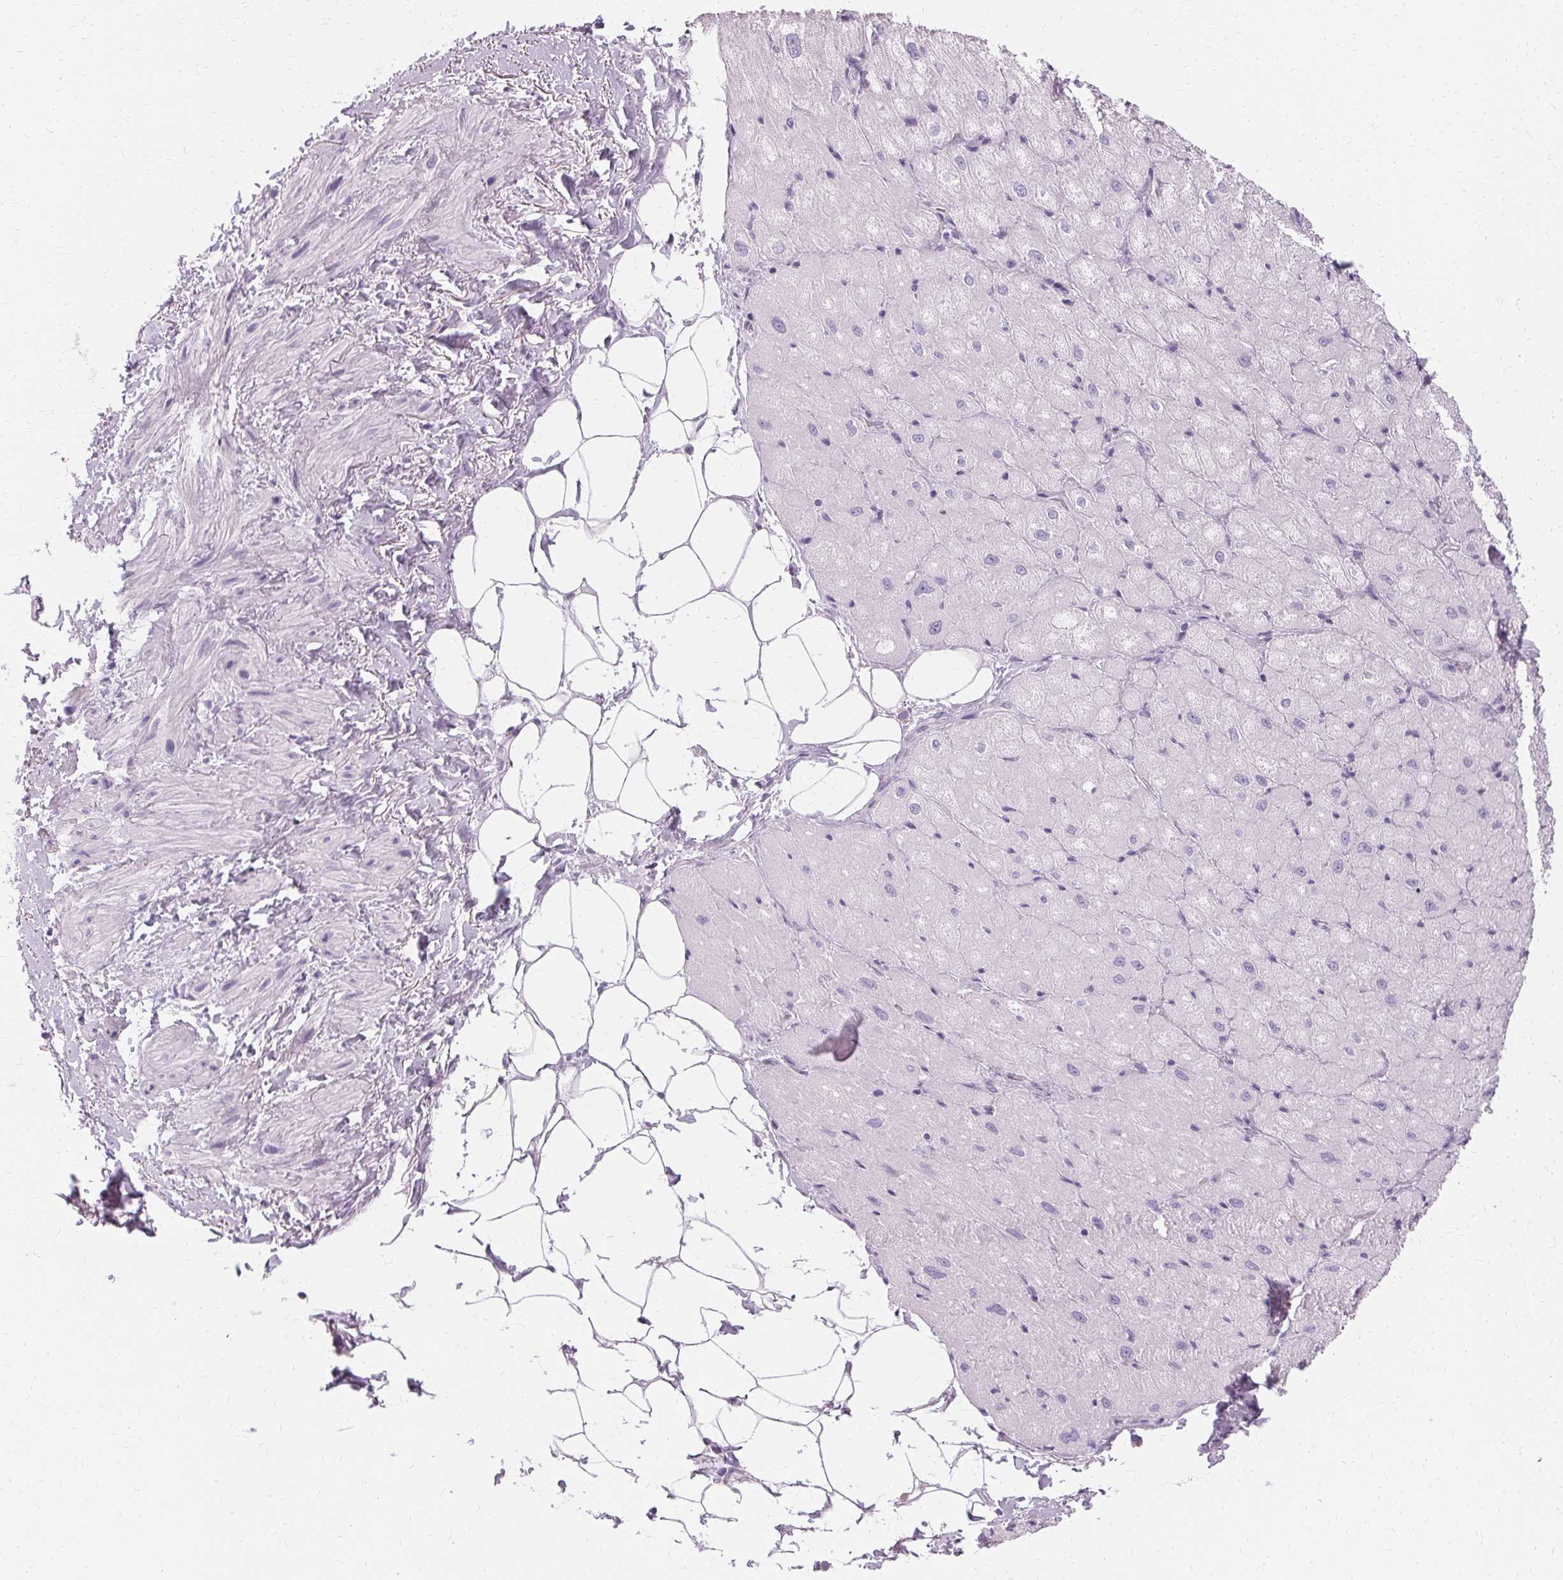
{"staining": {"intensity": "negative", "quantity": "none", "location": "none"}, "tissue": "heart muscle", "cell_type": "Cardiomyocytes", "image_type": "normal", "snomed": [{"axis": "morphology", "description": "Normal tissue, NOS"}, {"axis": "topography", "description": "Heart"}], "caption": "Immunohistochemistry image of unremarkable heart muscle: human heart muscle stained with DAB (3,3'-diaminobenzidine) shows no significant protein staining in cardiomyocytes.", "gene": "KRT6A", "patient": {"sex": "male", "age": 62}}